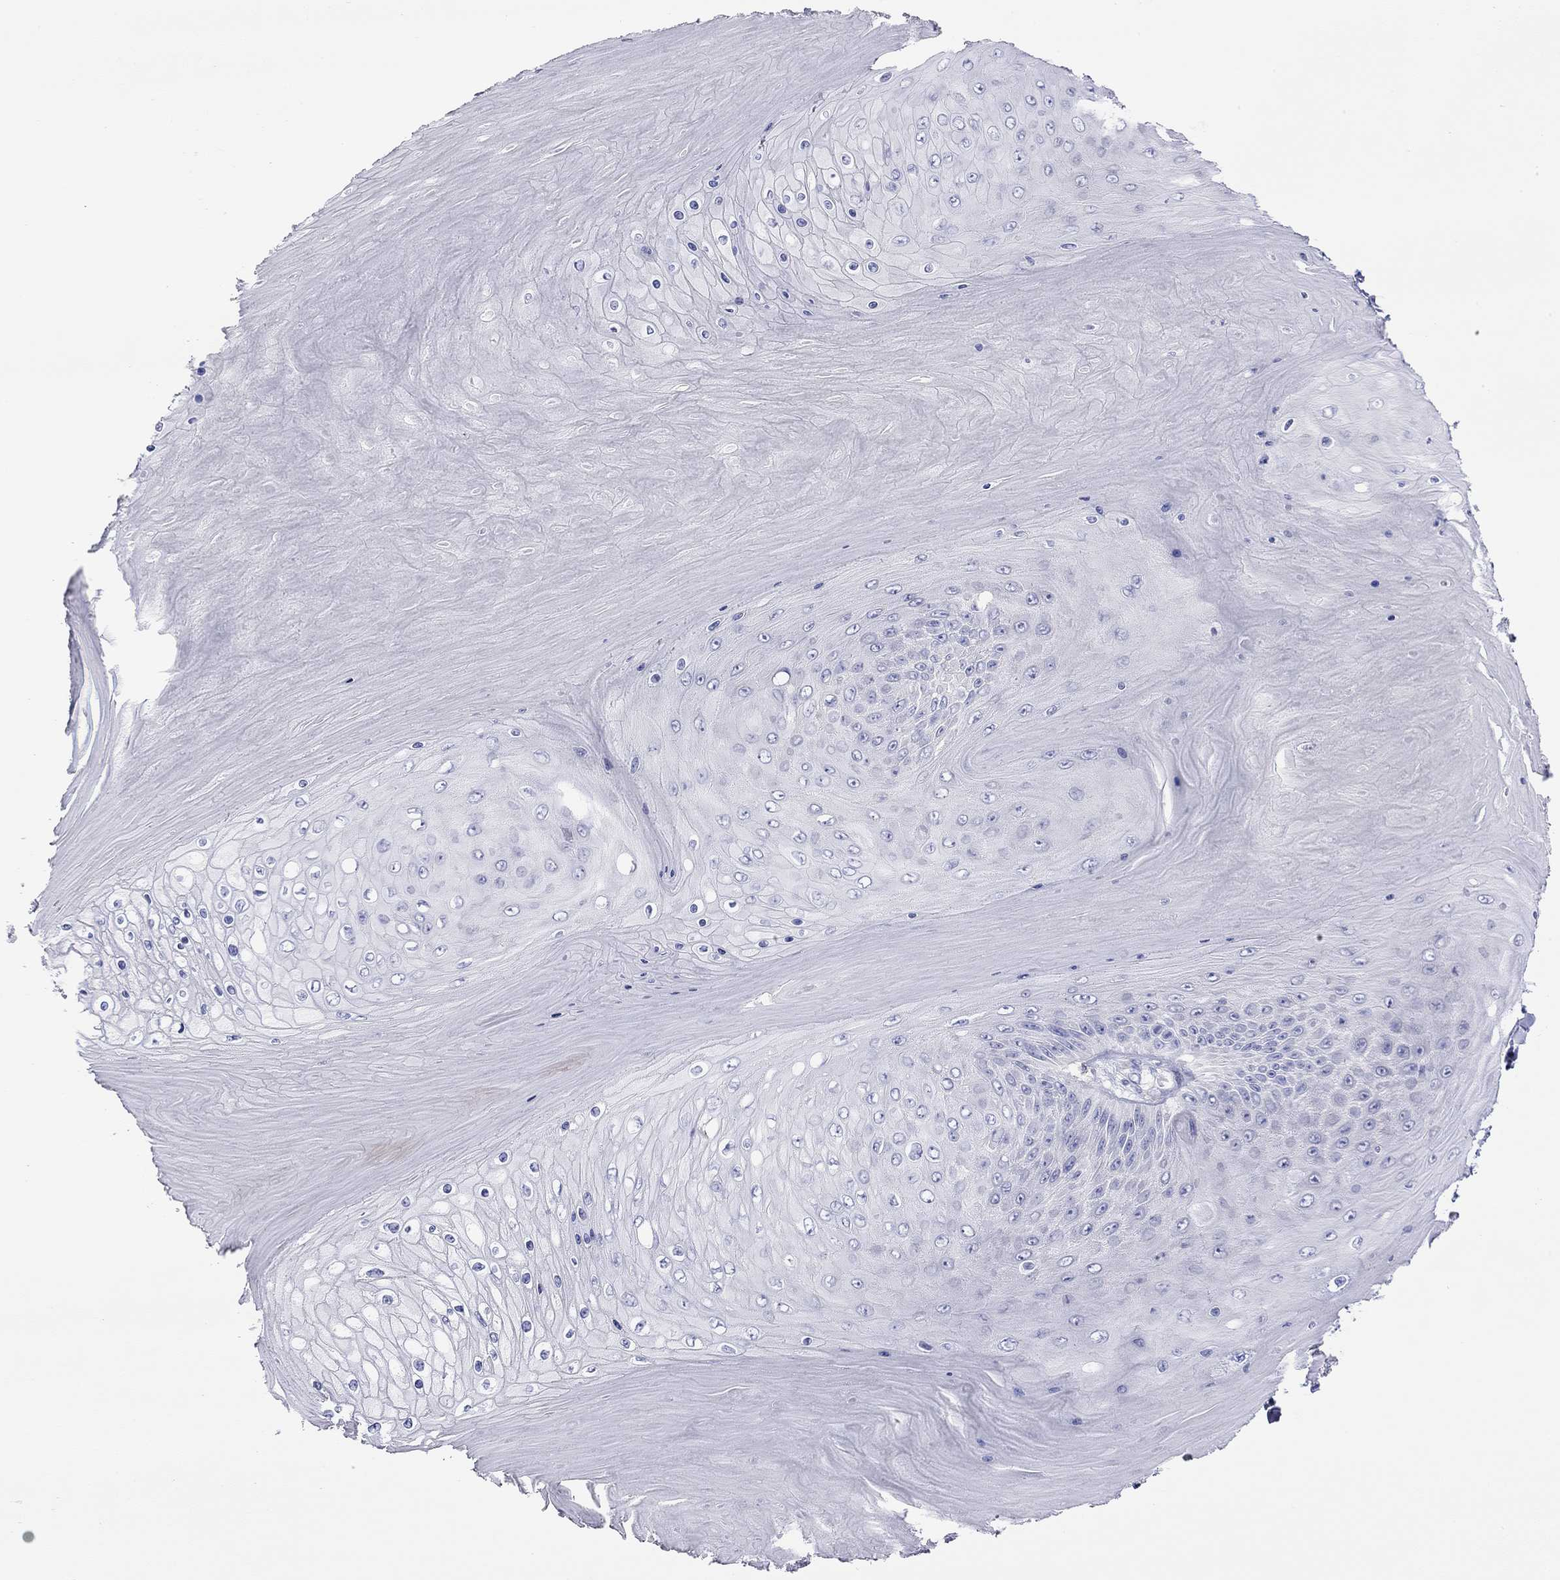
{"staining": {"intensity": "negative", "quantity": "none", "location": "none"}, "tissue": "skin cancer", "cell_type": "Tumor cells", "image_type": "cancer", "snomed": [{"axis": "morphology", "description": "Squamous cell carcinoma, NOS"}, {"axis": "topography", "description": "Skin"}], "caption": "Photomicrograph shows no significant protein positivity in tumor cells of skin cancer.", "gene": "SLC46A2", "patient": {"sex": "male", "age": 62}}